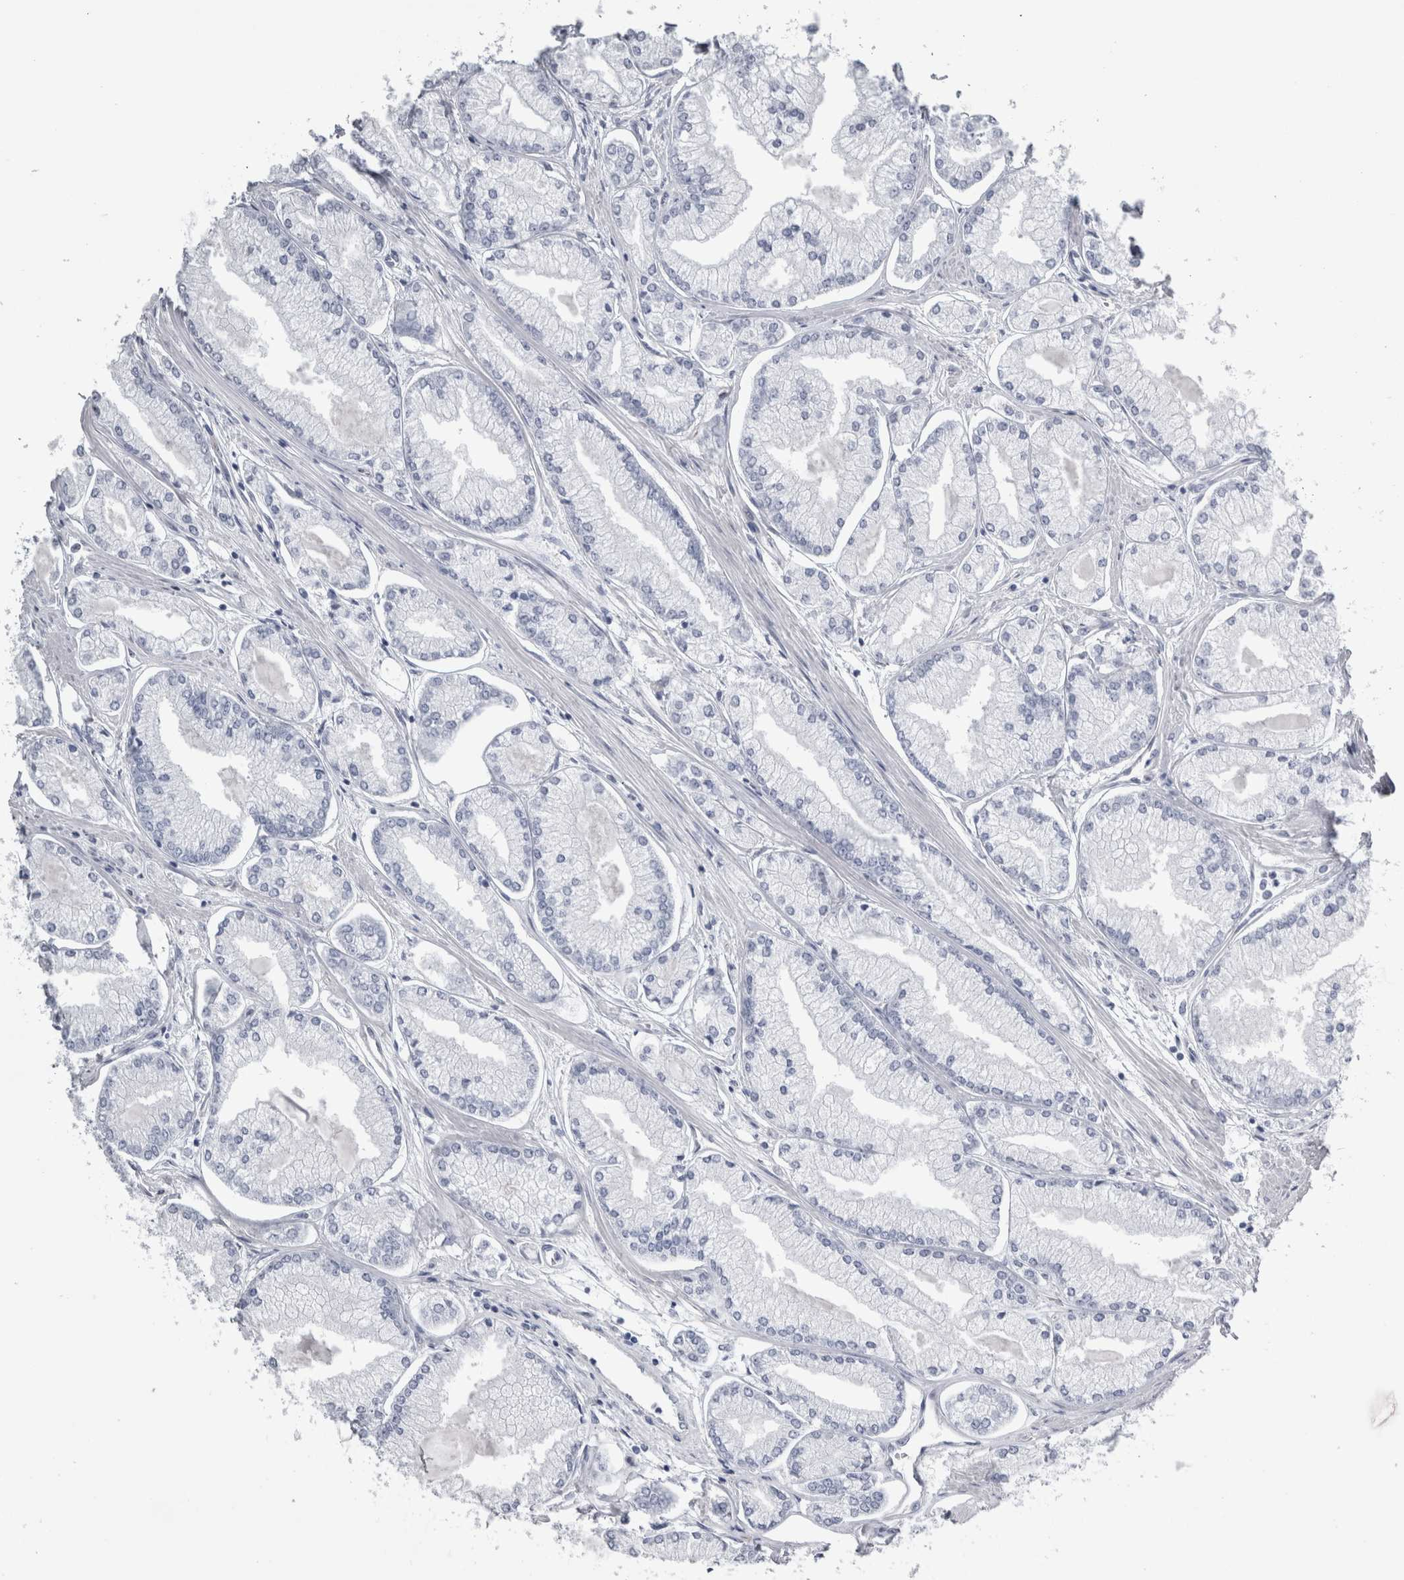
{"staining": {"intensity": "negative", "quantity": "none", "location": "none"}, "tissue": "prostate cancer", "cell_type": "Tumor cells", "image_type": "cancer", "snomed": [{"axis": "morphology", "description": "Adenocarcinoma, Low grade"}, {"axis": "topography", "description": "Prostate"}], "caption": "Immunohistochemistry (IHC) micrograph of neoplastic tissue: prostate adenocarcinoma (low-grade) stained with DAB exhibits no significant protein staining in tumor cells.", "gene": "VWDE", "patient": {"sex": "male", "age": 52}}